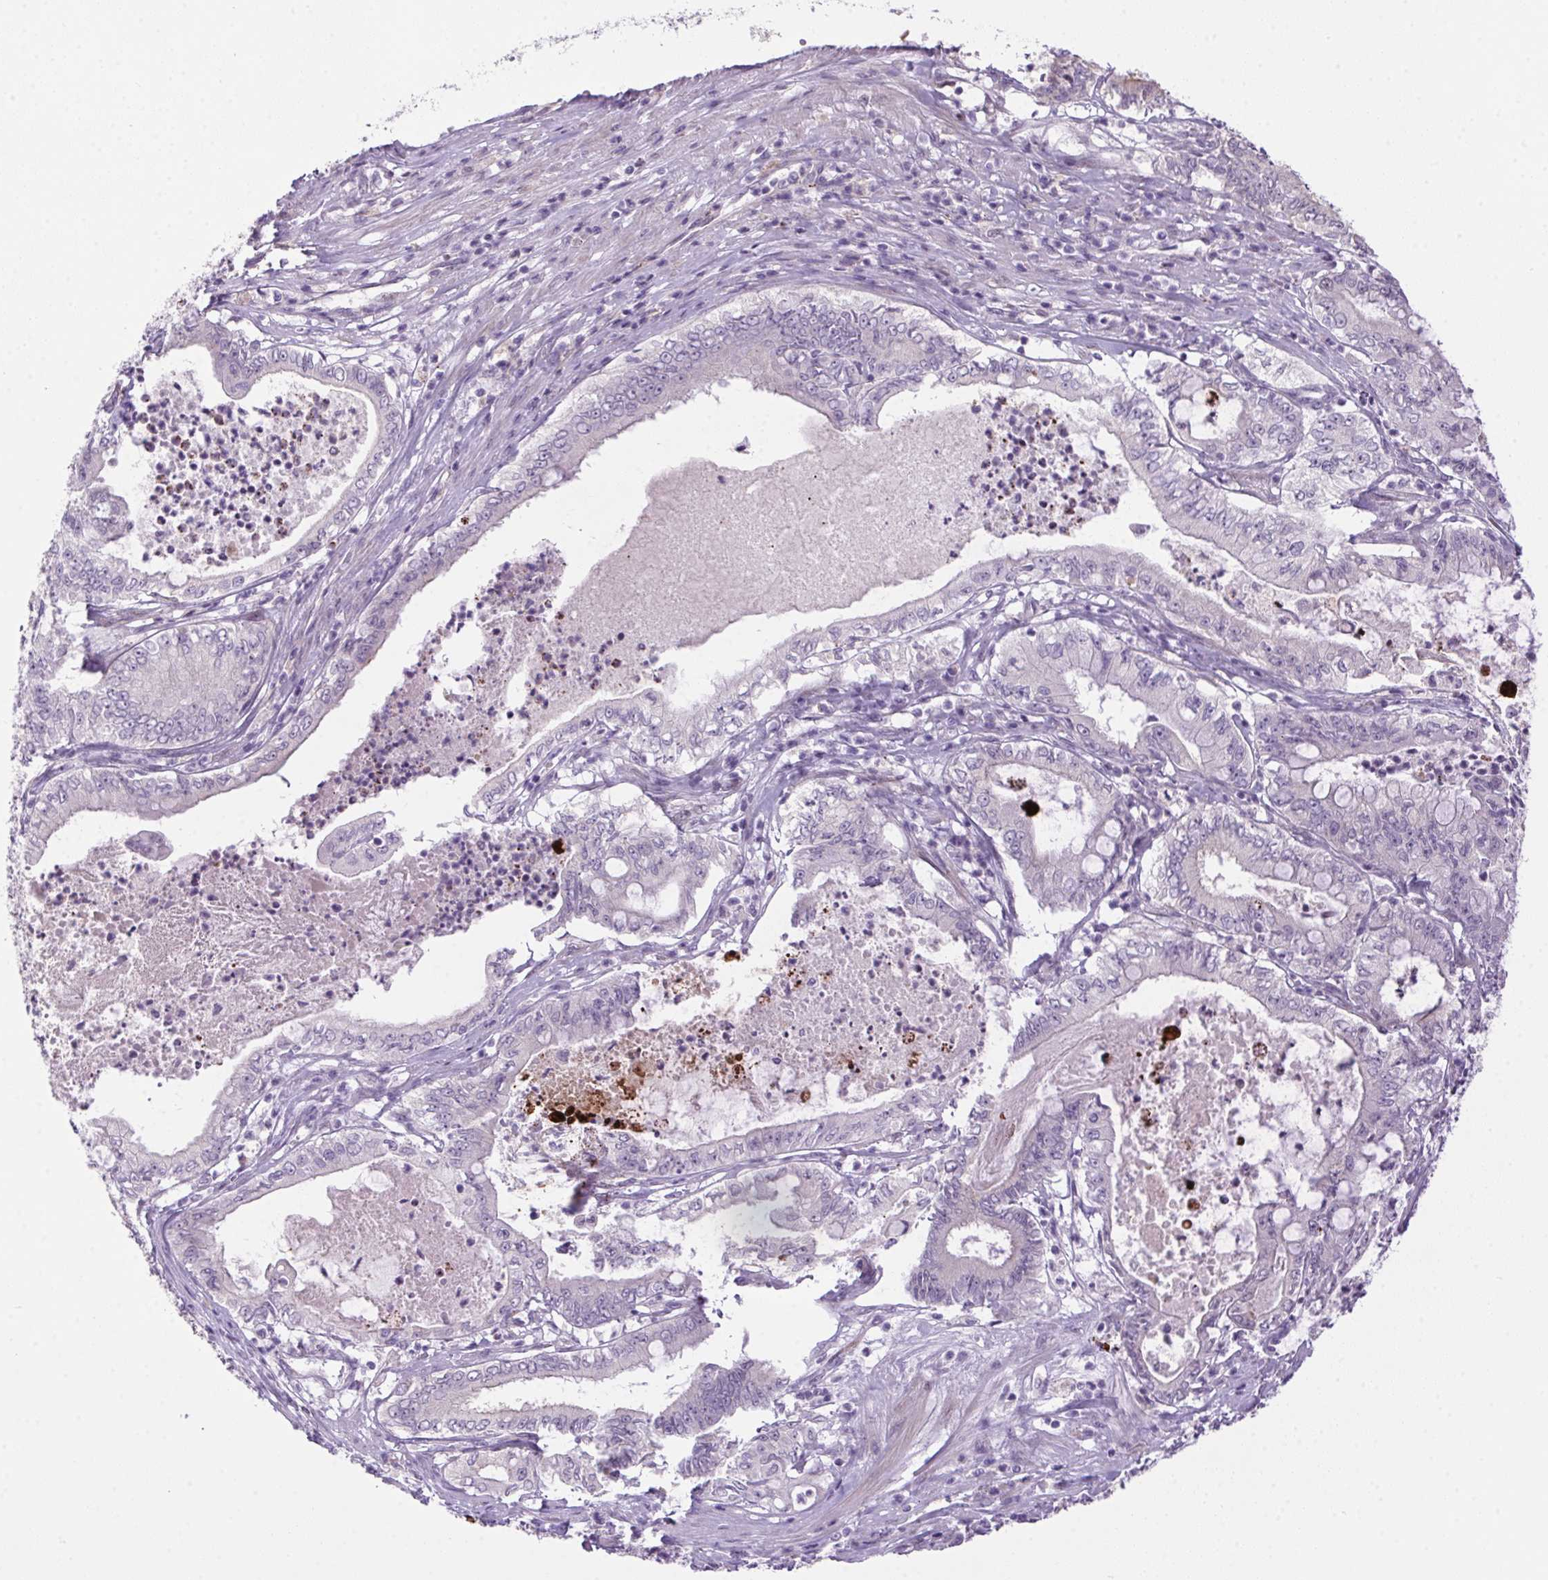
{"staining": {"intensity": "negative", "quantity": "none", "location": "none"}, "tissue": "pancreatic cancer", "cell_type": "Tumor cells", "image_type": "cancer", "snomed": [{"axis": "morphology", "description": "Adenocarcinoma, NOS"}, {"axis": "topography", "description": "Pancreas"}], "caption": "Immunohistochemistry (IHC) image of neoplastic tissue: pancreatic adenocarcinoma stained with DAB reveals no significant protein staining in tumor cells.", "gene": "LRRTM1", "patient": {"sex": "male", "age": 71}}